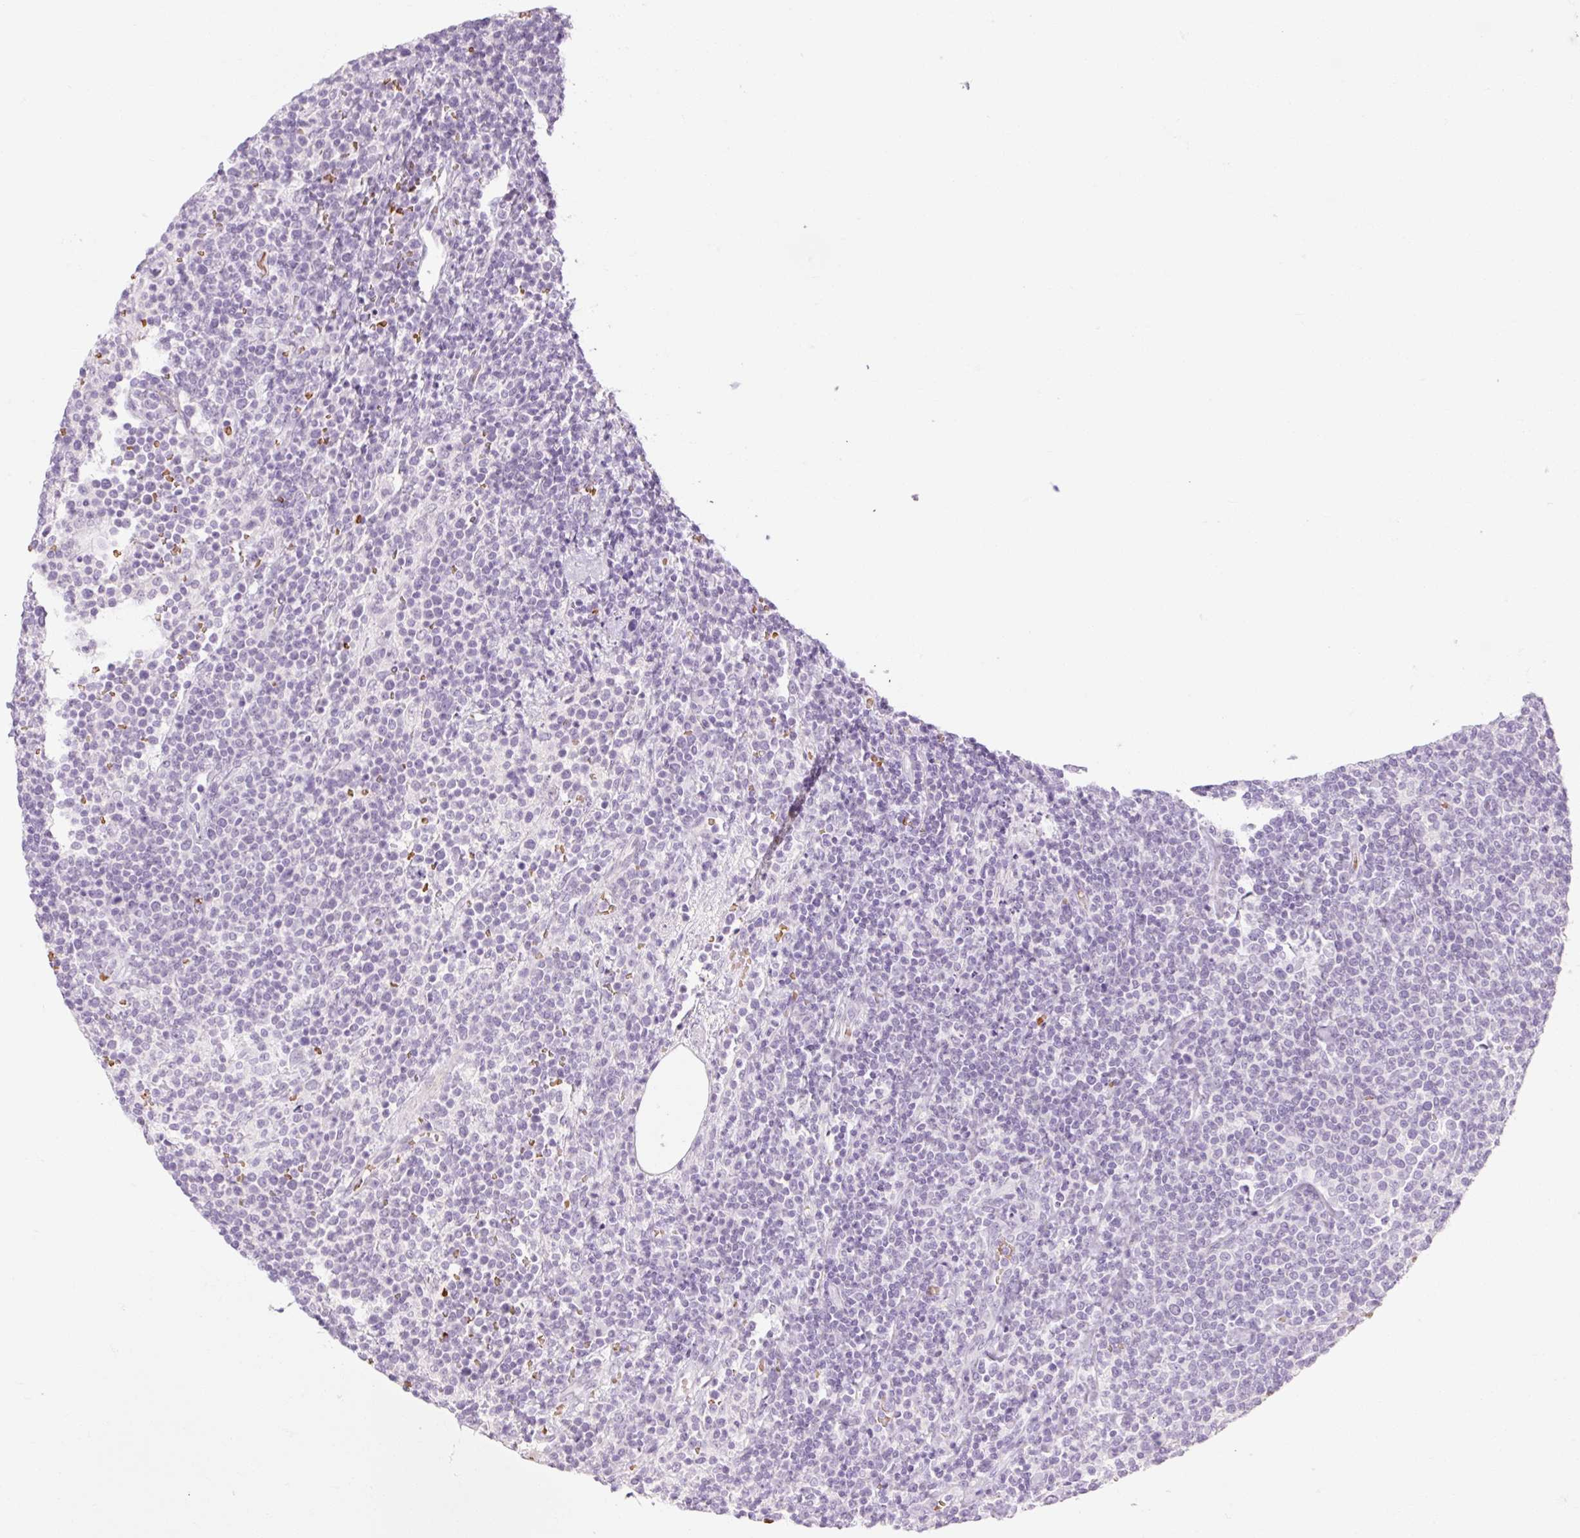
{"staining": {"intensity": "negative", "quantity": "none", "location": "none"}, "tissue": "lymphoma", "cell_type": "Tumor cells", "image_type": "cancer", "snomed": [{"axis": "morphology", "description": "Malignant lymphoma, non-Hodgkin's type, High grade"}, {"axis": "topography", "description": "Lymph node"}], "caption": "DAB (3,3'-diaminobenzidine) immunohistochemical staining of lymphoma exhibits no significant expression in tumor cells.", "gene": "TAF1L", "patient": {"sex": "male", "age": 61}}